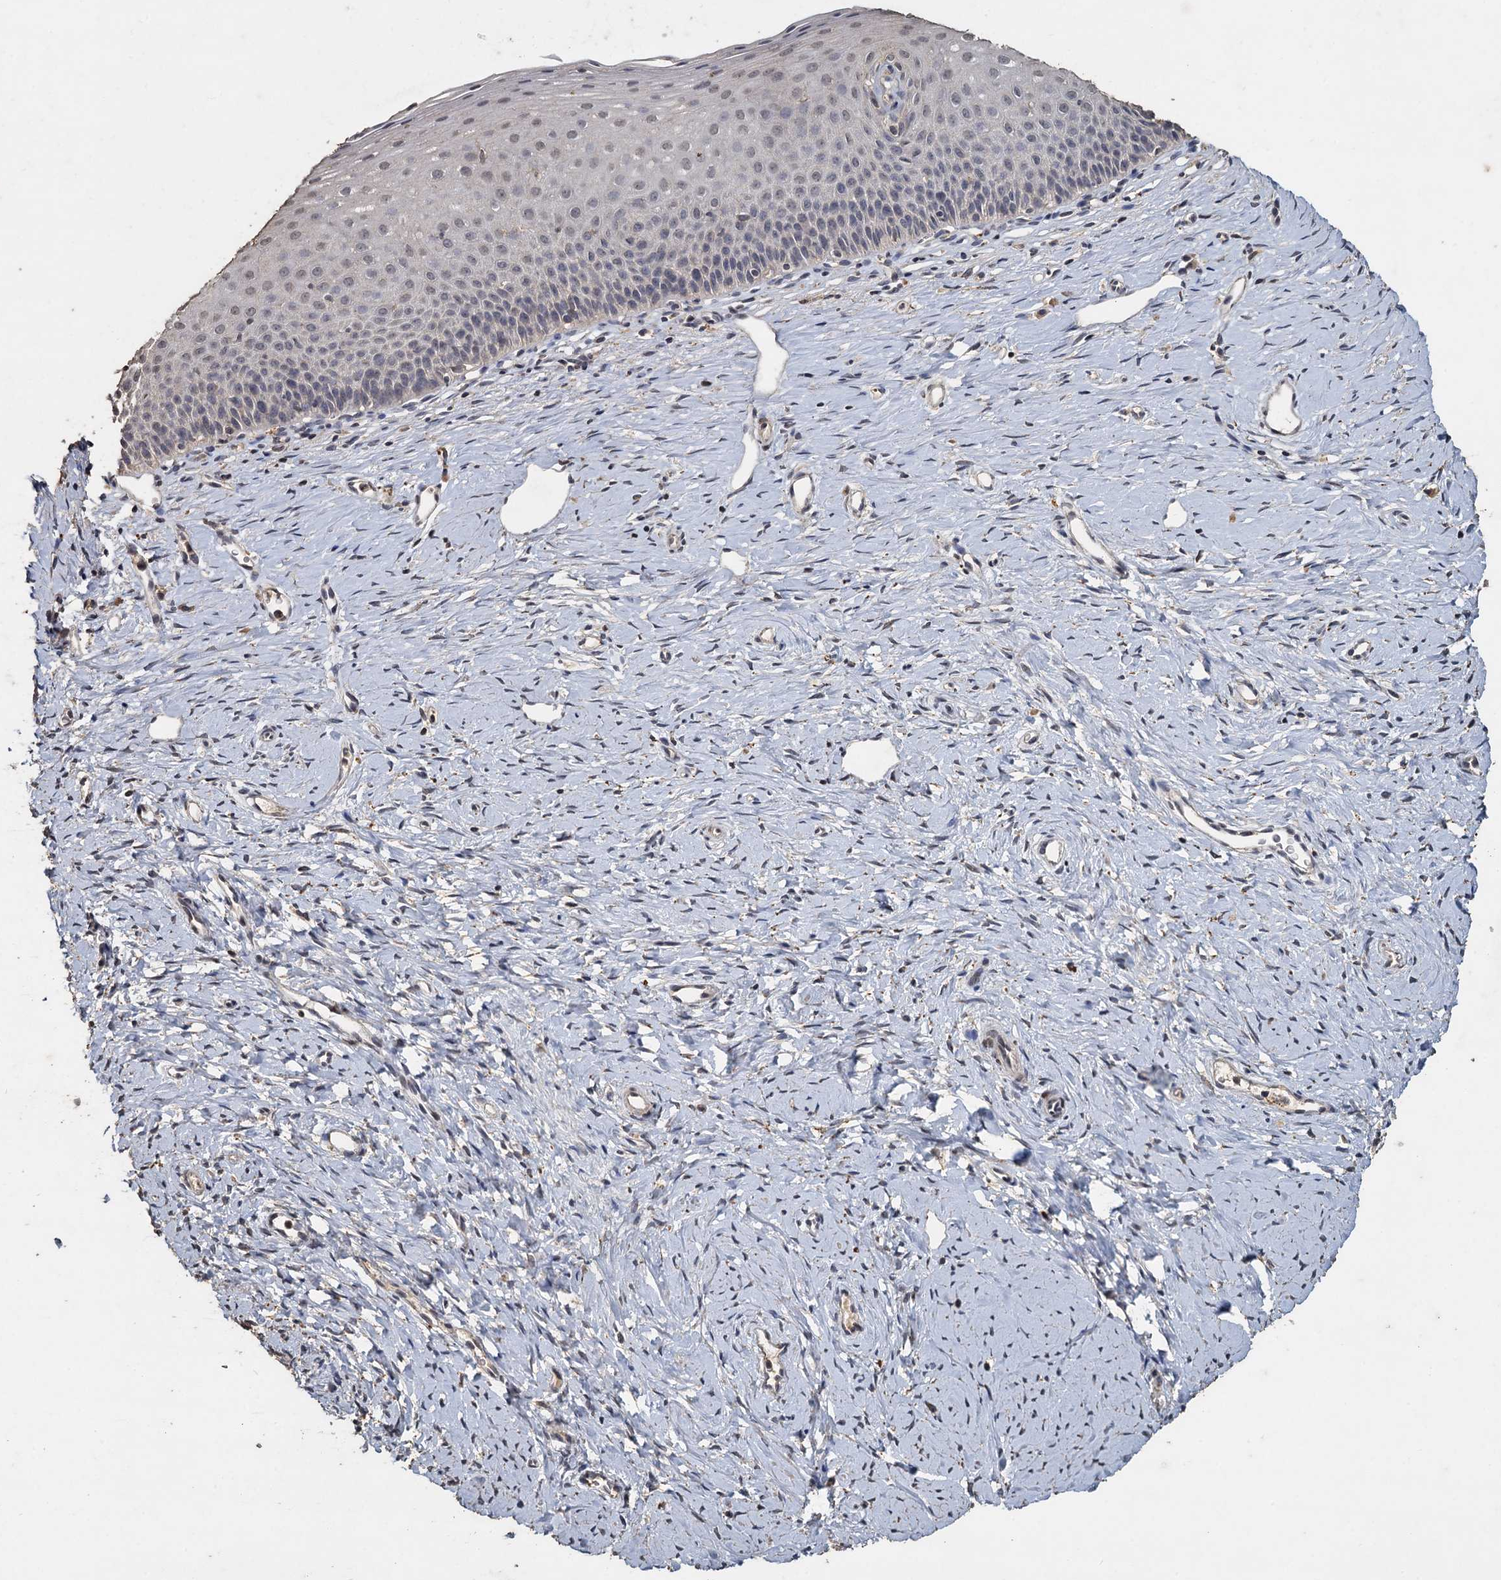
{"staining": {"intensity": "negative", "quantity": "none", "location": "none"}, "tissue": "cervix", "cell_type": "Glandular cells", "image_type": "normal", "snomed": [{"axis": "morphology", "description": "Normal tissue, NOS"}, {"axis": "topography", "description": "Cervix"}], "caption": "DAB immunohistochemical staining of normal human cervix shows no significant staining in glandular cells.", "gene": "CCDC61", "patient": {"sex": "female", "age": 36}}